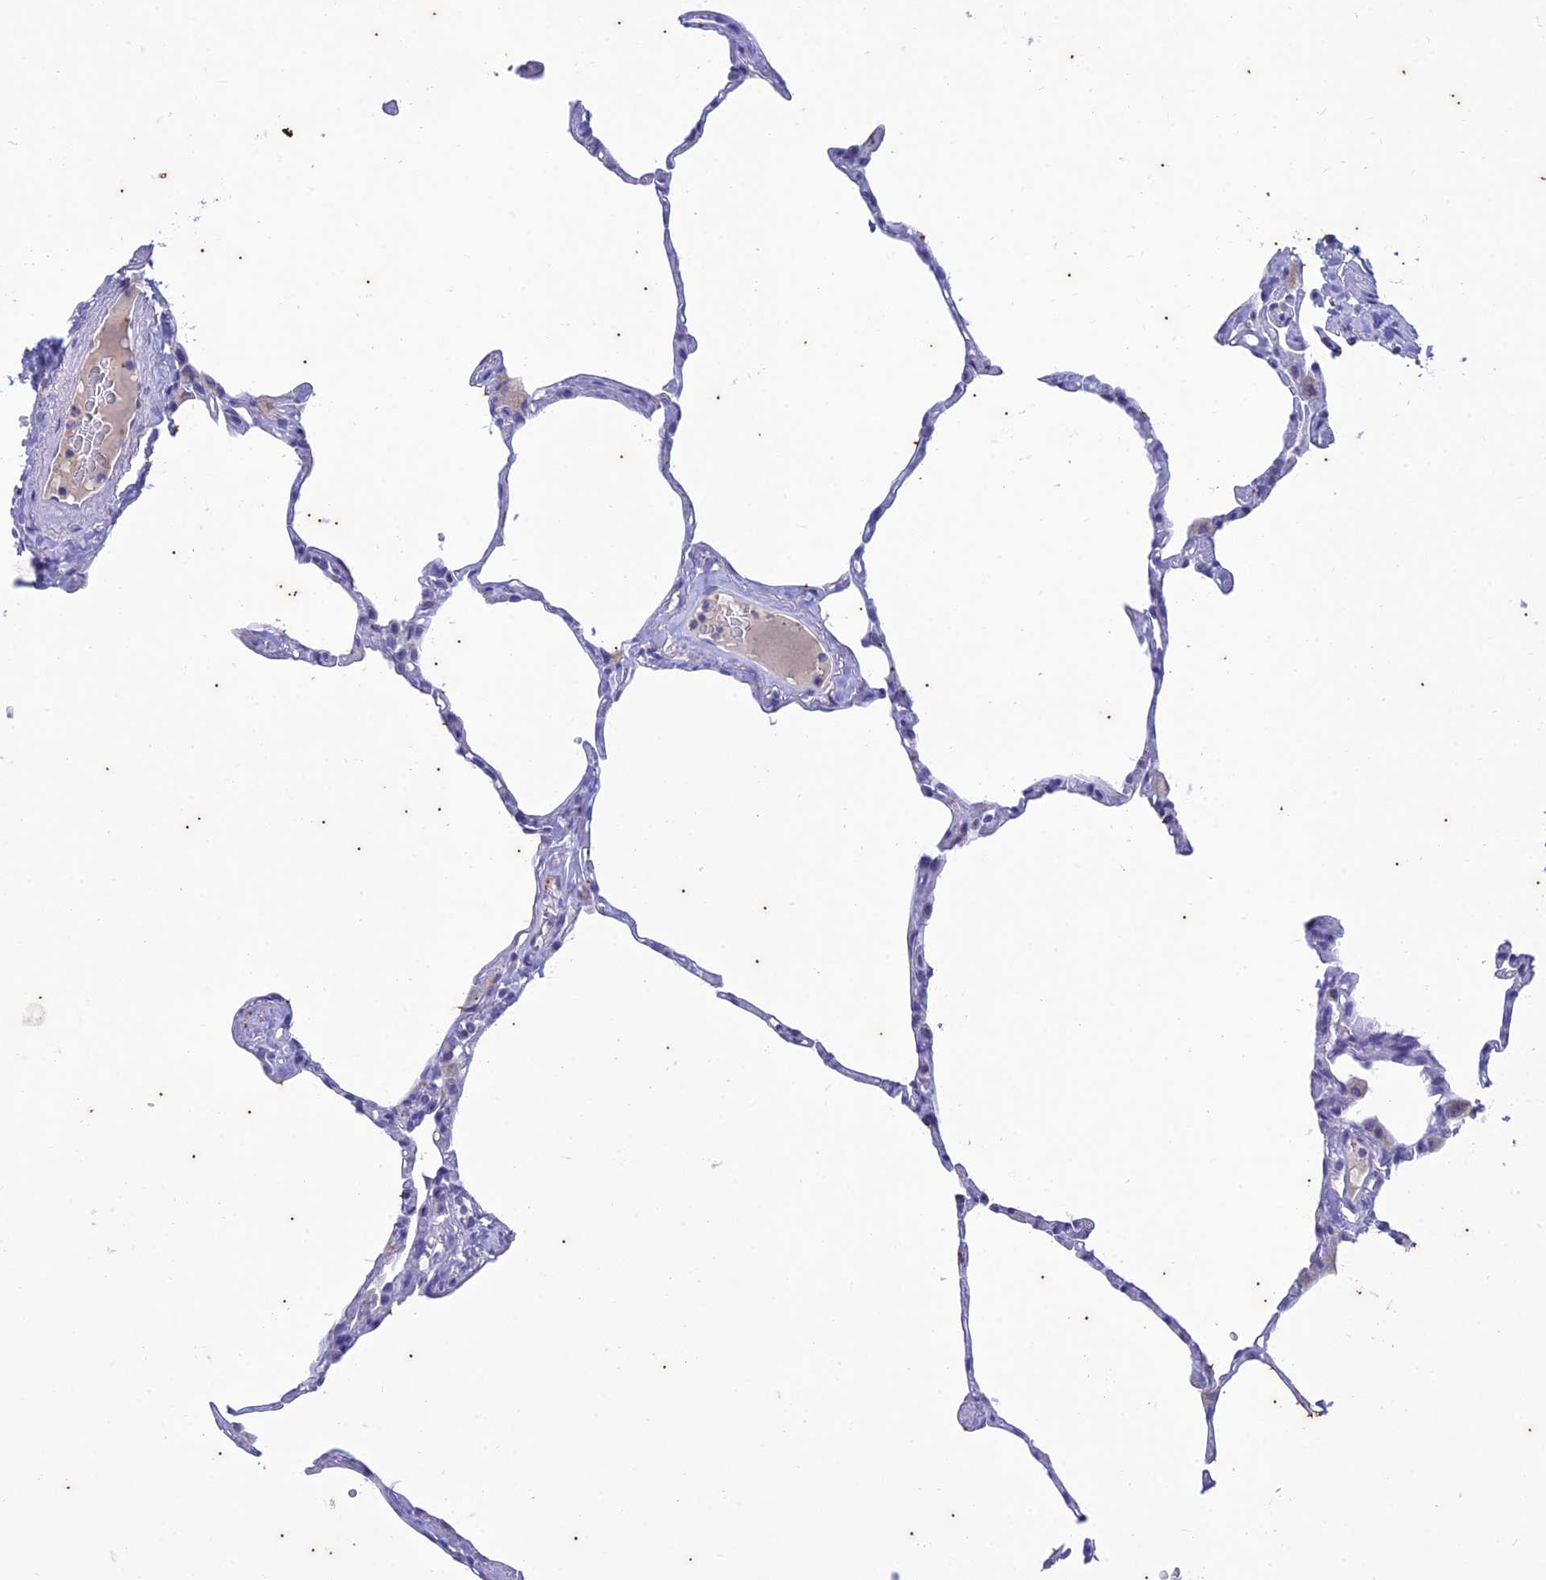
{"staining": {"intensity": "negative", "quantity": "none", "location": "none"}, "tissue": "lung", "cell_type": "Alveolar cells", "image_type": "normal", "snomed": [{"axis": "morphology", "description": "Normal tissue, NOS"}, {"axis": "topography", "description": "Lung"}], "caption": "Histopathology image shows no significant protein positivity in alveolar cells of normal lung.", "gene": "TMEM40", "patient": {"sex": "male", "age": 65}}